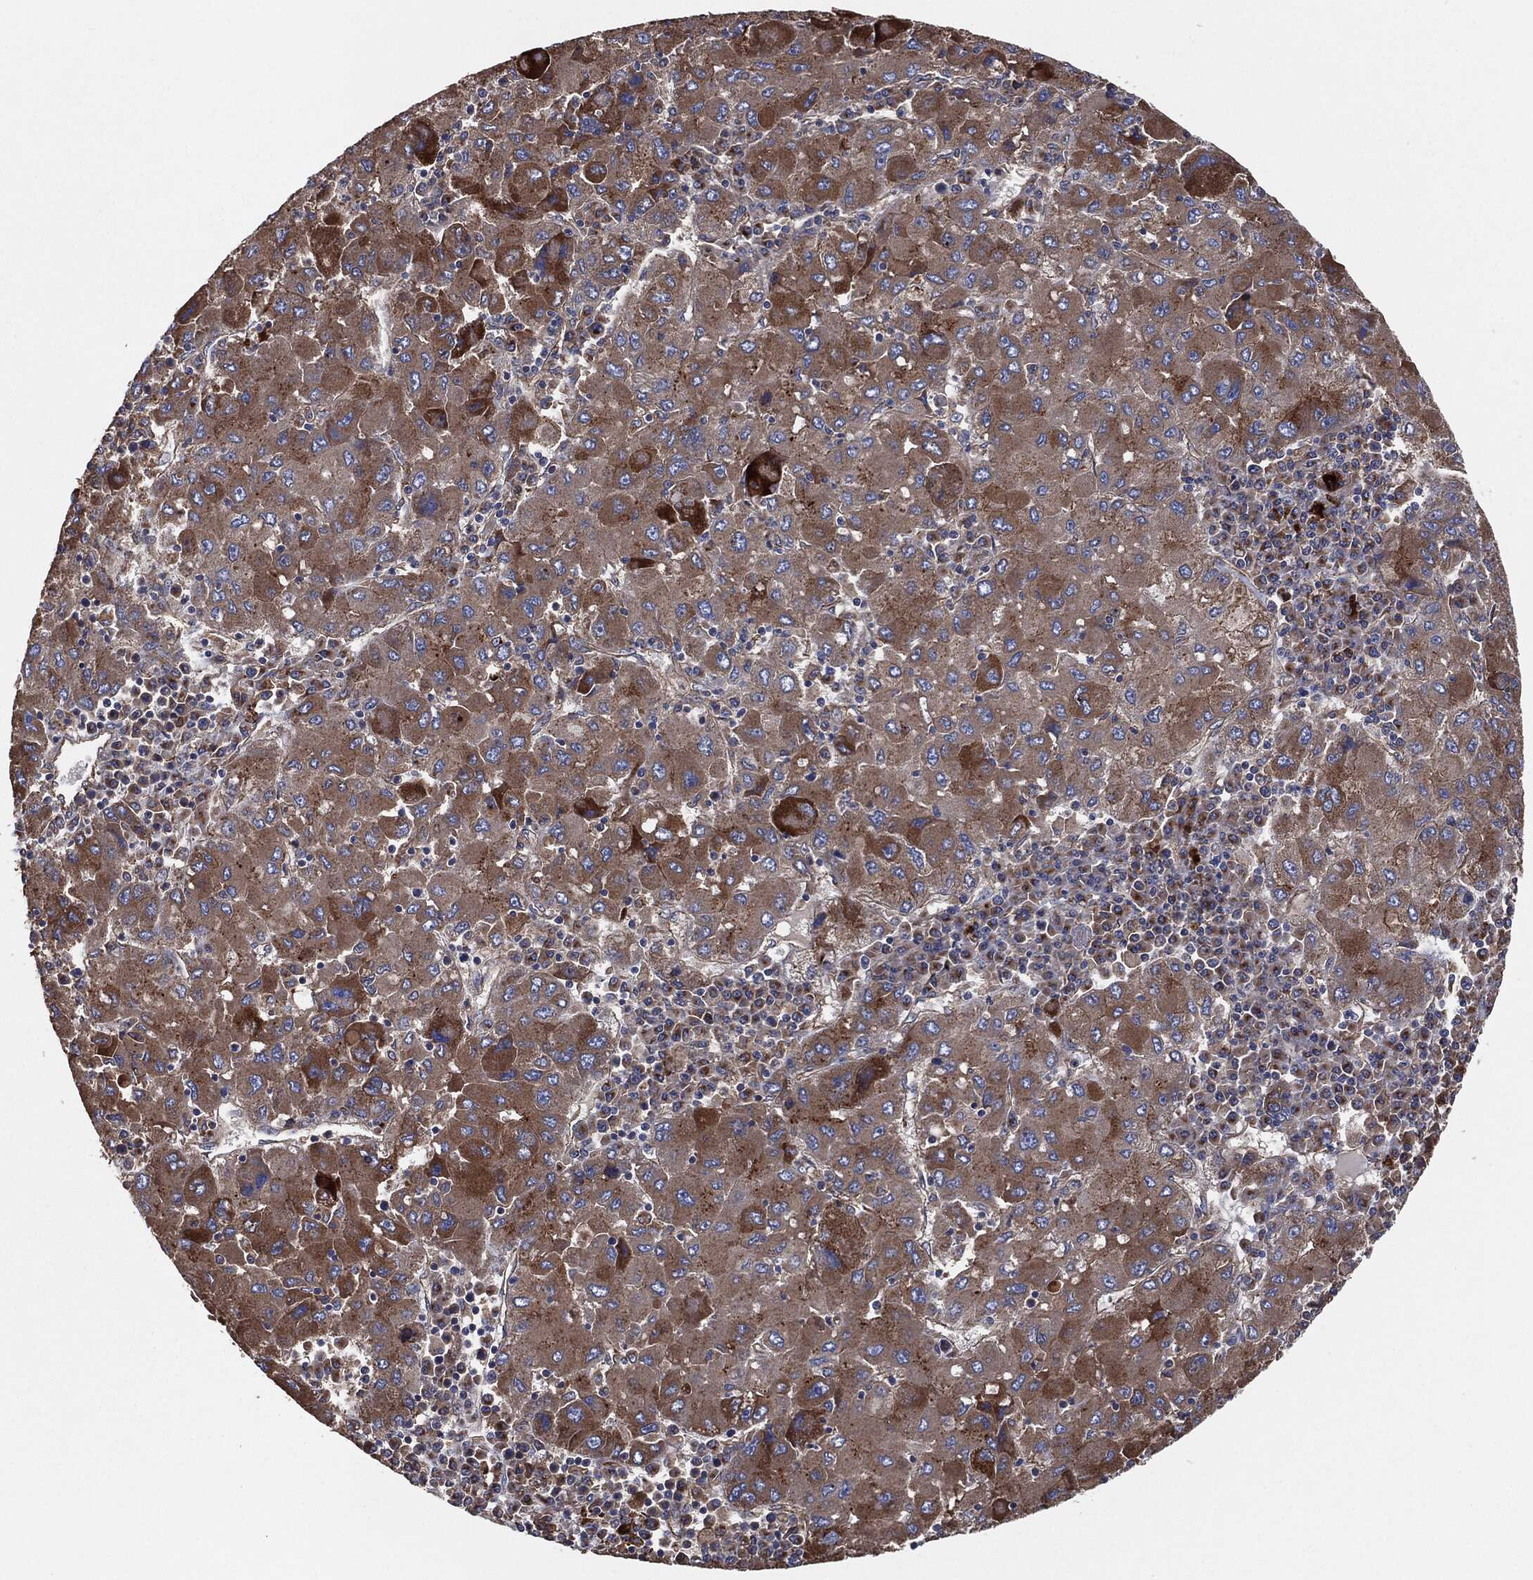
{"staining": {"intensity": "strong", "quantity": "<25%", "location": "cytoplasmic/membranous"}, "tissue": "liver cancer", "cell_type": "Tumor cells", "image_type": "cancer", "snomed": [{"axis": "morphology", "description": "Carcinoma, Hepatocellular, NOS"}, {"axis": "topography", "description": "Liver"}], "caption": "Immunohistochemistry staining of liver cancer, which exhibits medium levels of strong cytoplasmic/membranous positivity in about <25% of tumor cells indicating strong cytoplasmic/membranous protein expression. The staining was performed using DAB (3,3'-diaminobenzidine) (brown) for protein detection and nuclei were counterstained in hematoxylin (blue).", "gene": "CTNNA1", "patient": {"sex": "male", "age": 75}}